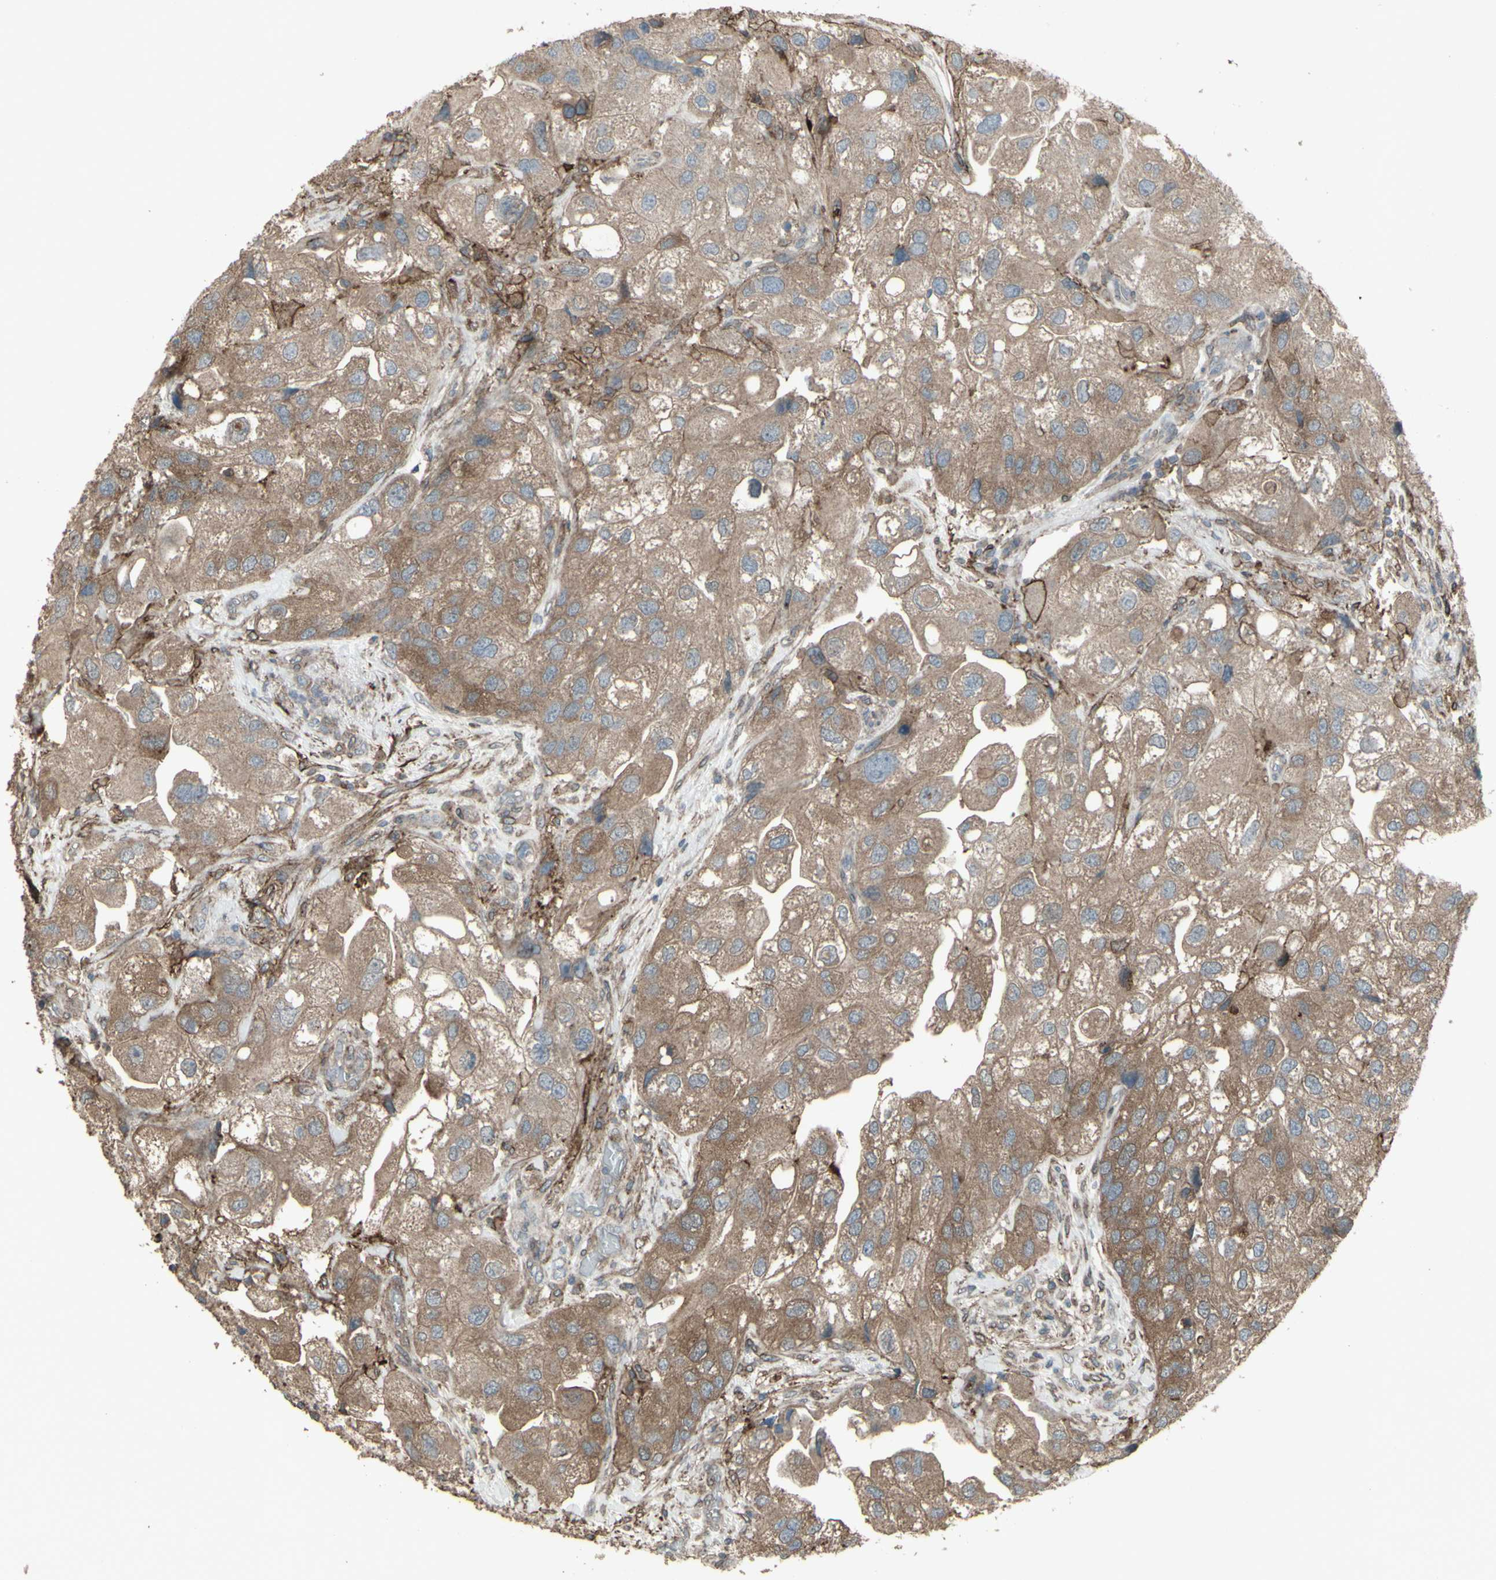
{"staining": {"intensity": "moderate", "quantity": ">75%", "location": "cytoplasmic/membranous"}, "tissue": "urothelial cancer", "cell_type": "Tumor cells", "image_type": "cancer", "snomed": [{"axis": "morphology", "description": "Urothelial carcinoma, High grade"}, {"axis": "topography", "description": "Urinary bladder"}], "caption": "Human urothelial cancer stained with a brown dye demonstrates moderate cytoplasmic/membranous positive positivity in approximately >75% of tumor cells.", "gene": "SMO", "patient": {"sex": "female", "age": 64}}